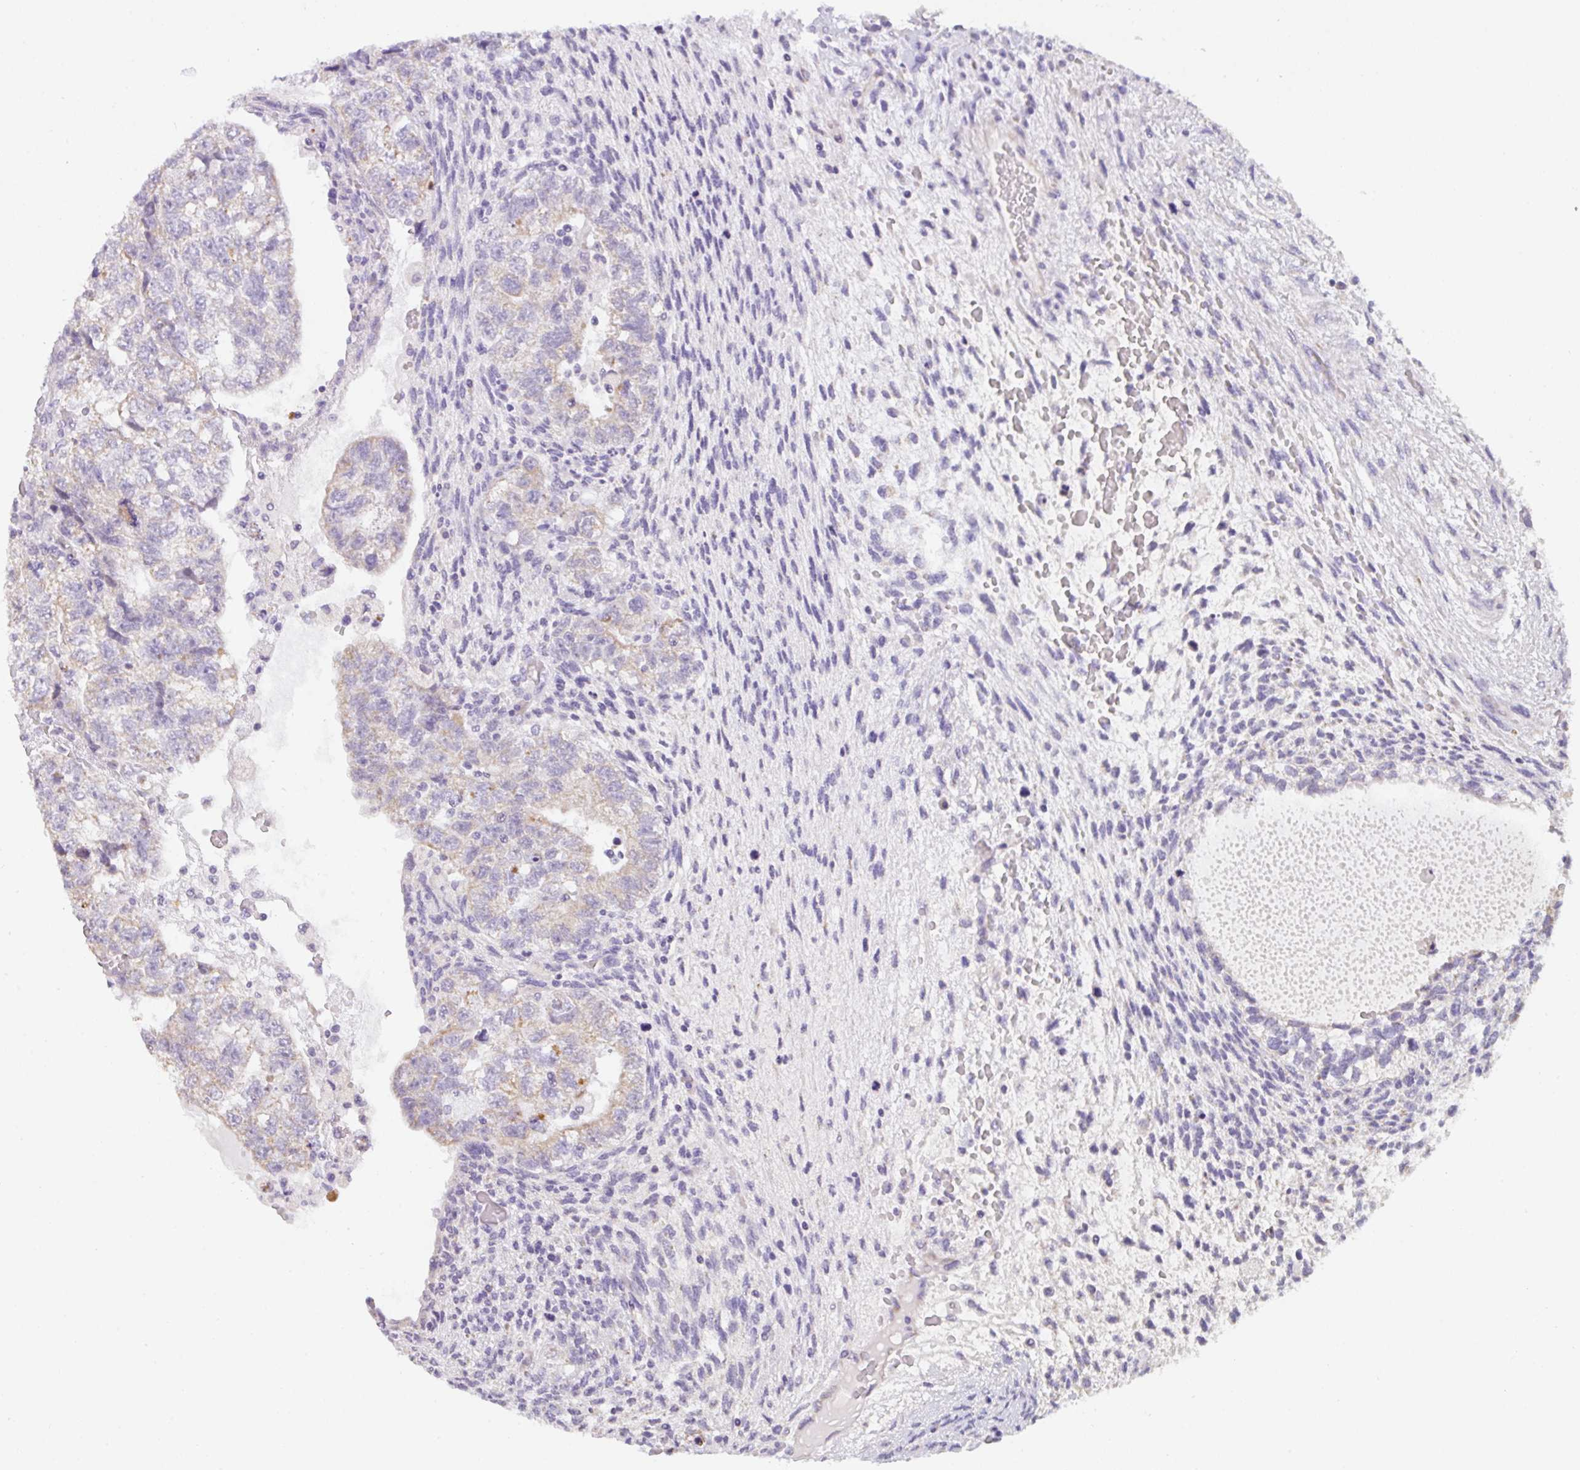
{"staining": {"intensity": "weak", "quantity": "<25%", "location": "cytoplasmic/membranous"}, "tissue": "testis cancer", "cell_type": "Tumor cells", "image_type": "cancer", "snomed": [{"axis": "morphology", "description": "Normal tissue, NOS"}, {"axis": "morphology", "description": "Carcinoma, Embryonal, NOS"}, {"axis": "topography", "description": "Testis"}], "caption": "Immunohistochemistry micrograph of neoplastic tissue: human testis cancer stained with DAB (3,3'-diaminobenzidine) reveals no significant protein staining in tumor cells.", "gene": "CACNA1S", "patient": {"sex": "male", "age": 36}}